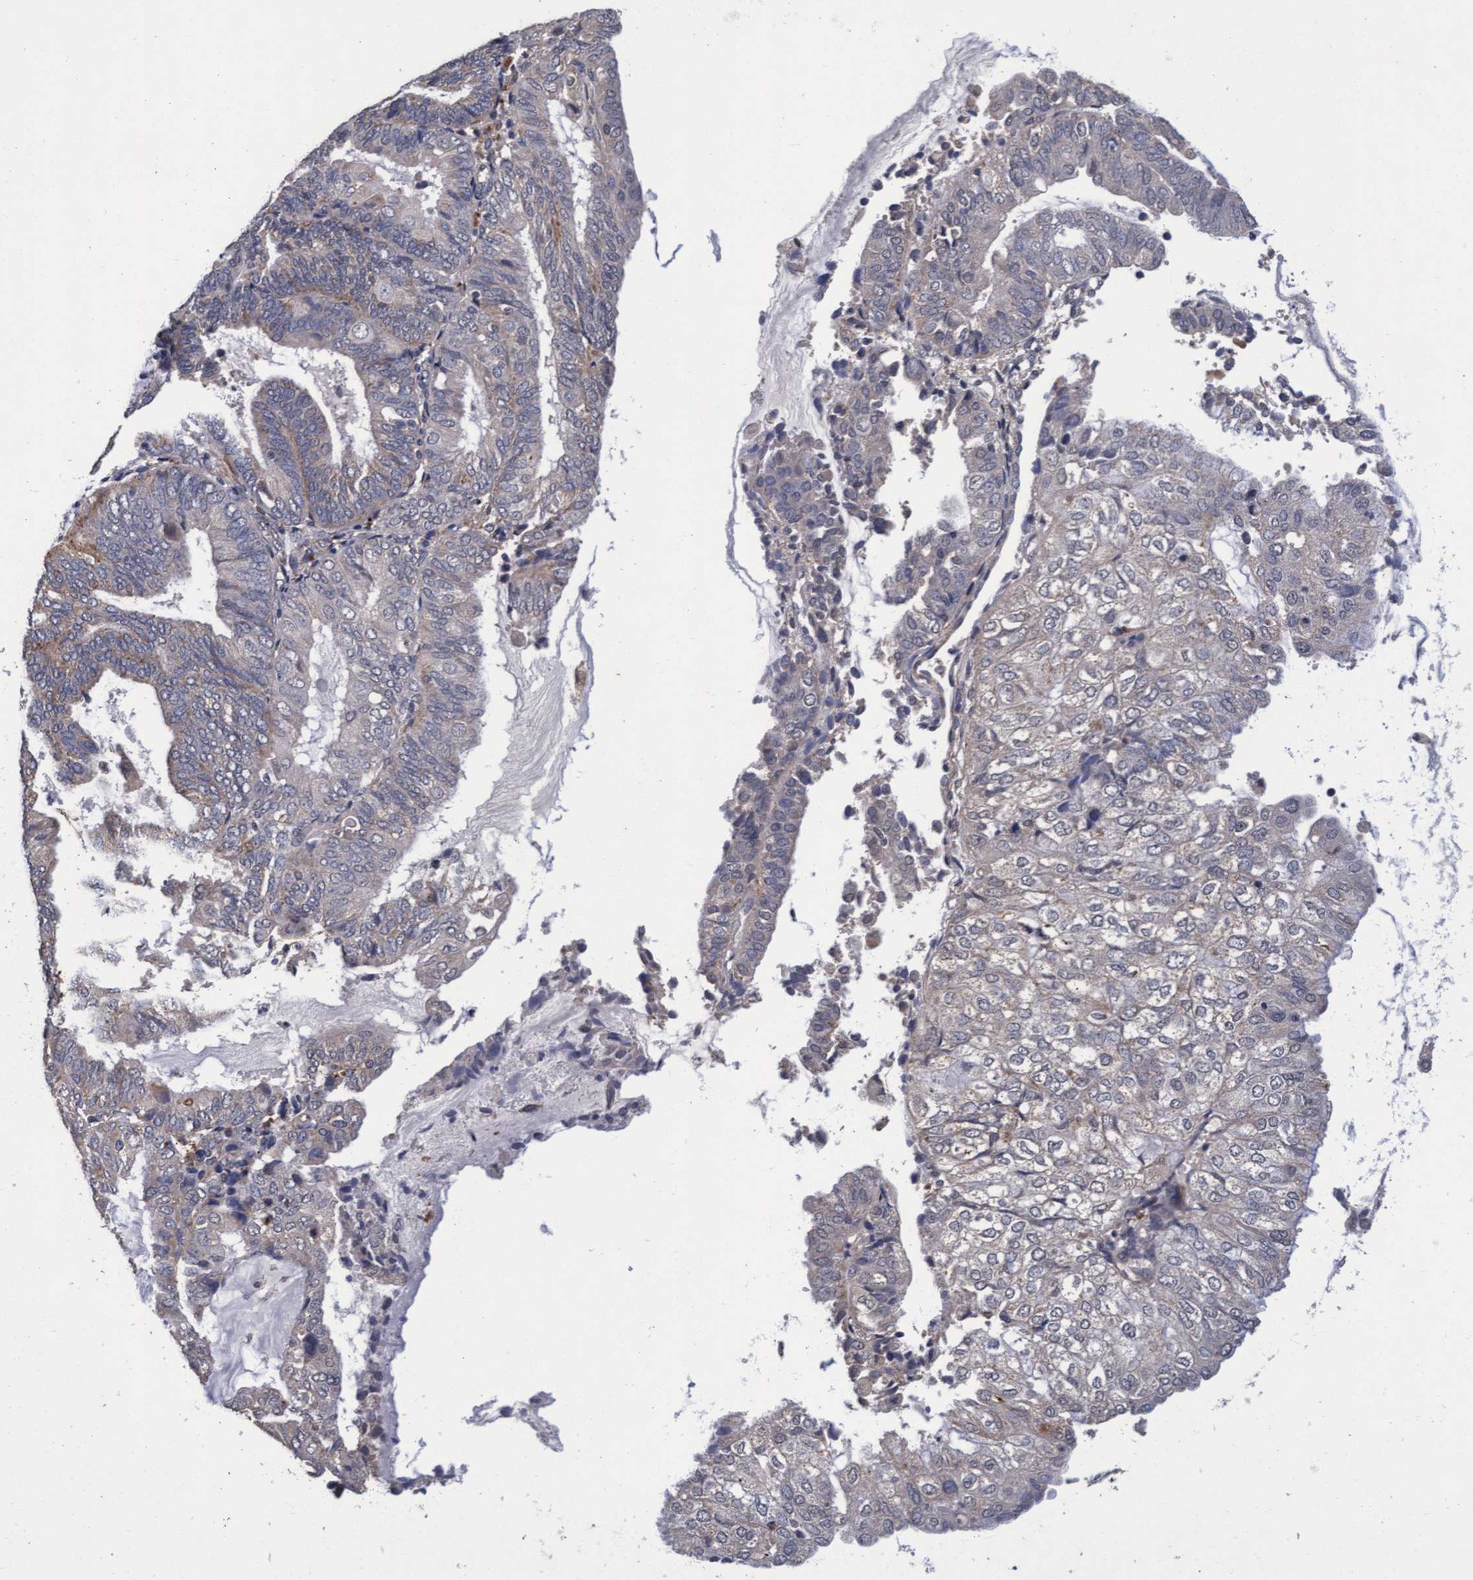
{"staining": {"intensity": "negative", "quantity": "none", "location": "none"}, "tissue": "endometrial cancer", "cell_type": "Tumor cells", "image_type": "cancer", "snomed": [{"axis": "morphology", "description": "Adenocarcinoma, NOS"}, {"axis": "topography", "description": "Endometrium"}], "caption": "An immunohistochemistry (IHC) image of adenocarcinoma (endometrial) is shown. There is no staining in tumor cells of adenocarcinoma (endometrial). Nuclei are stained in blue.", "gene": "CPQ", "patient": {"sex": "female", "age": 81}}